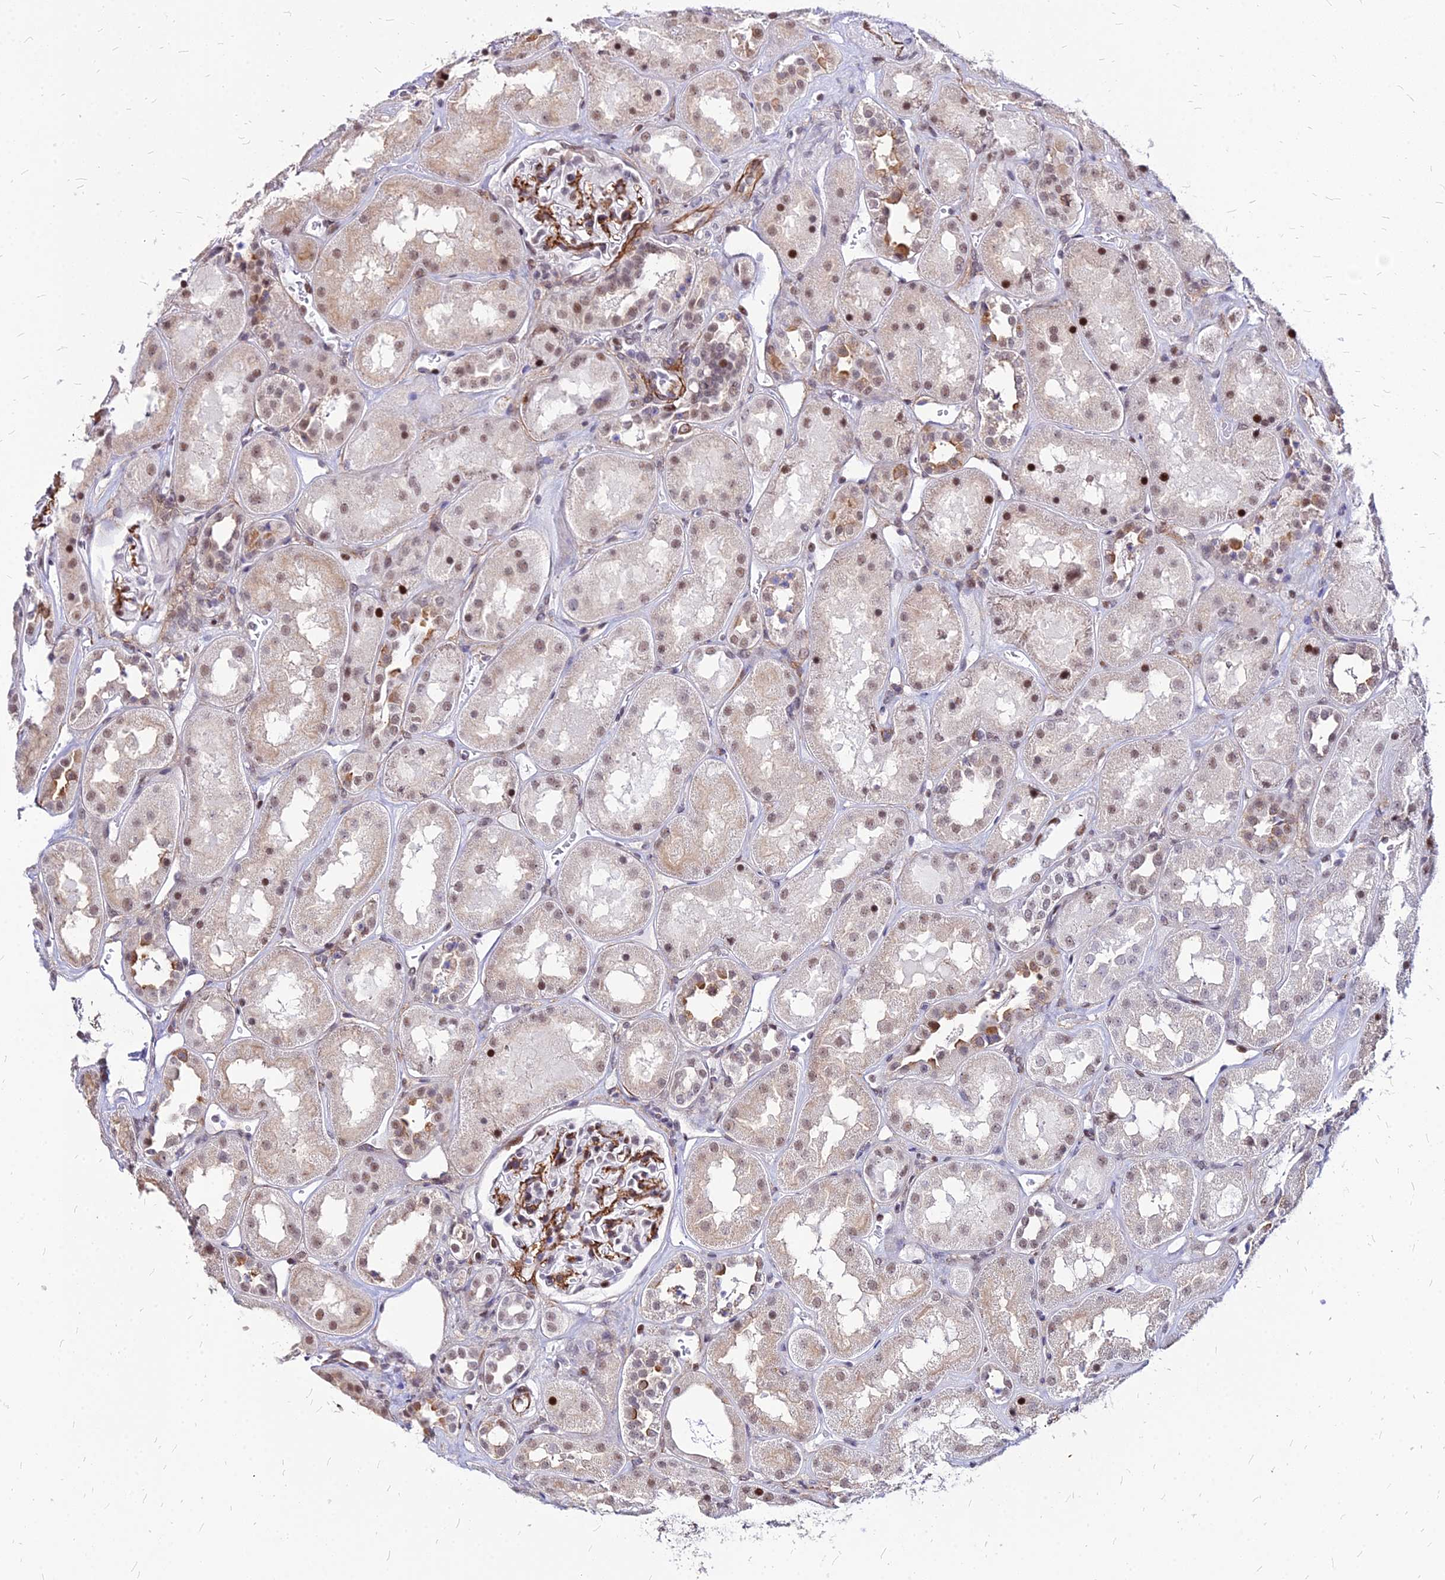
{"staining": {"intensity": "moderate", "quantity": "25%-75%", "location": "cytoplasmic/membranous,nuclear"}, "tissue": "kidney", "cell_type": "Cells in glomeruli", "image_type": "normal", "snomed": [{"axis": "morphology", "description": "Normal tissue, NOS"}, {"axis": "topography", "description": "Kidney"}], "caption": "Immunohistochemical staining of unremarkable kidney displays moderate cytoplasmic/membranous,nuclear protein expression in approximately 25%-75% of cells in glomeruli. Nuclei are stained in blue.", "gene": "FDX2", "patient": {"sex": "male", "age": 70}}